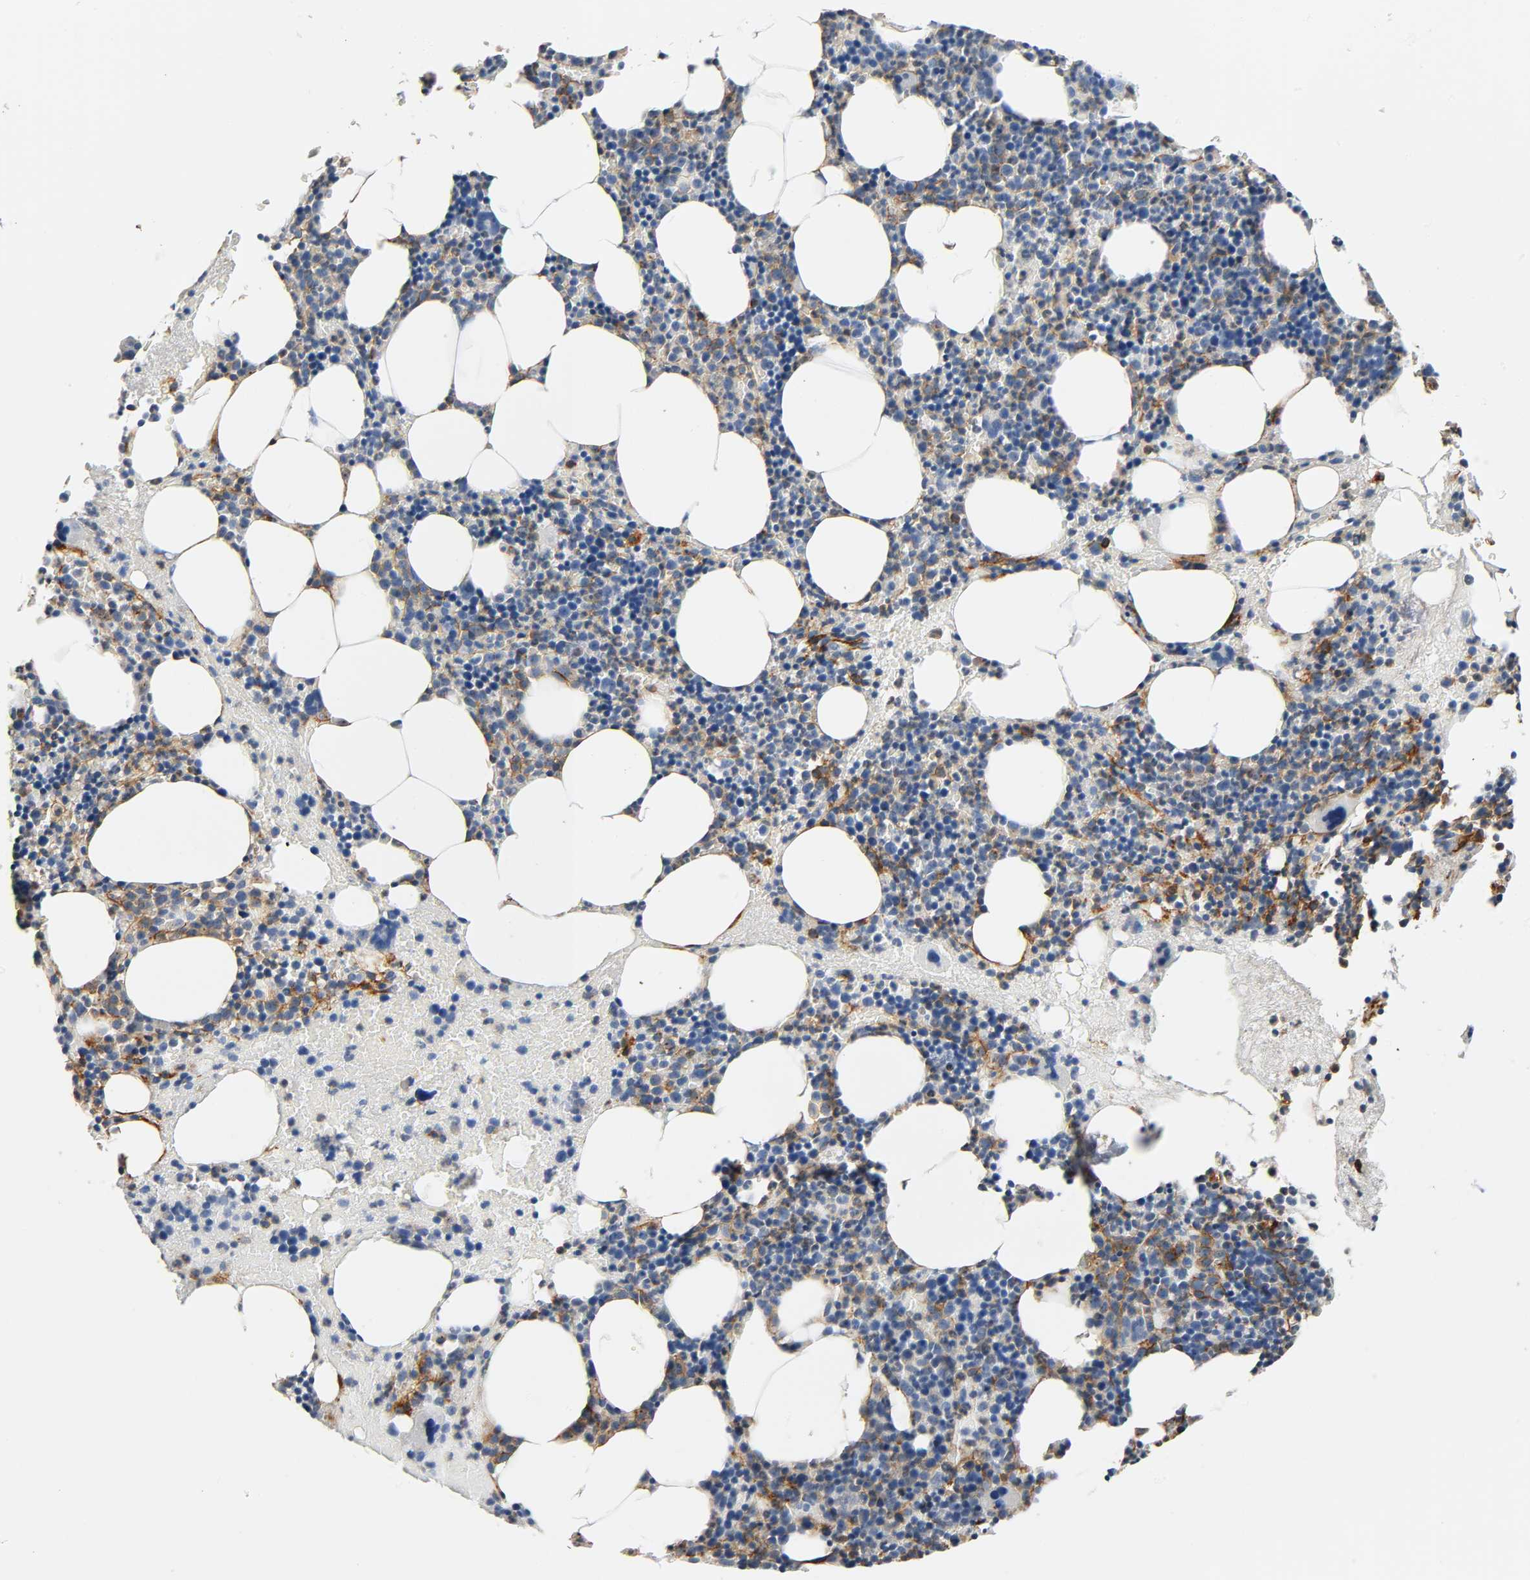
{"staining": {"intensity": "moderate", "quantity": "<25%", "location": "cytoplasmic/membranous"}, "tissue": "bone marrow", "cell_type": "Hematopoietic cells", "image_type": "normal", "snomed": [{"axis": "morphology", "description": "Normal tissue, NOS"}, {"axis": "topography", "description": "Bone marrow"}], "caption": "Immunohistochemistry (IHC) (DAB (3,3'-diaminobenzidine)) staining of benign bone marrow demonstrates moderate cytoplasmic/membranous protein positivity in about <25% of hematopoietic cells.", "gene": "ANPEP", "patient": {"sex": "male", "age": 82}}